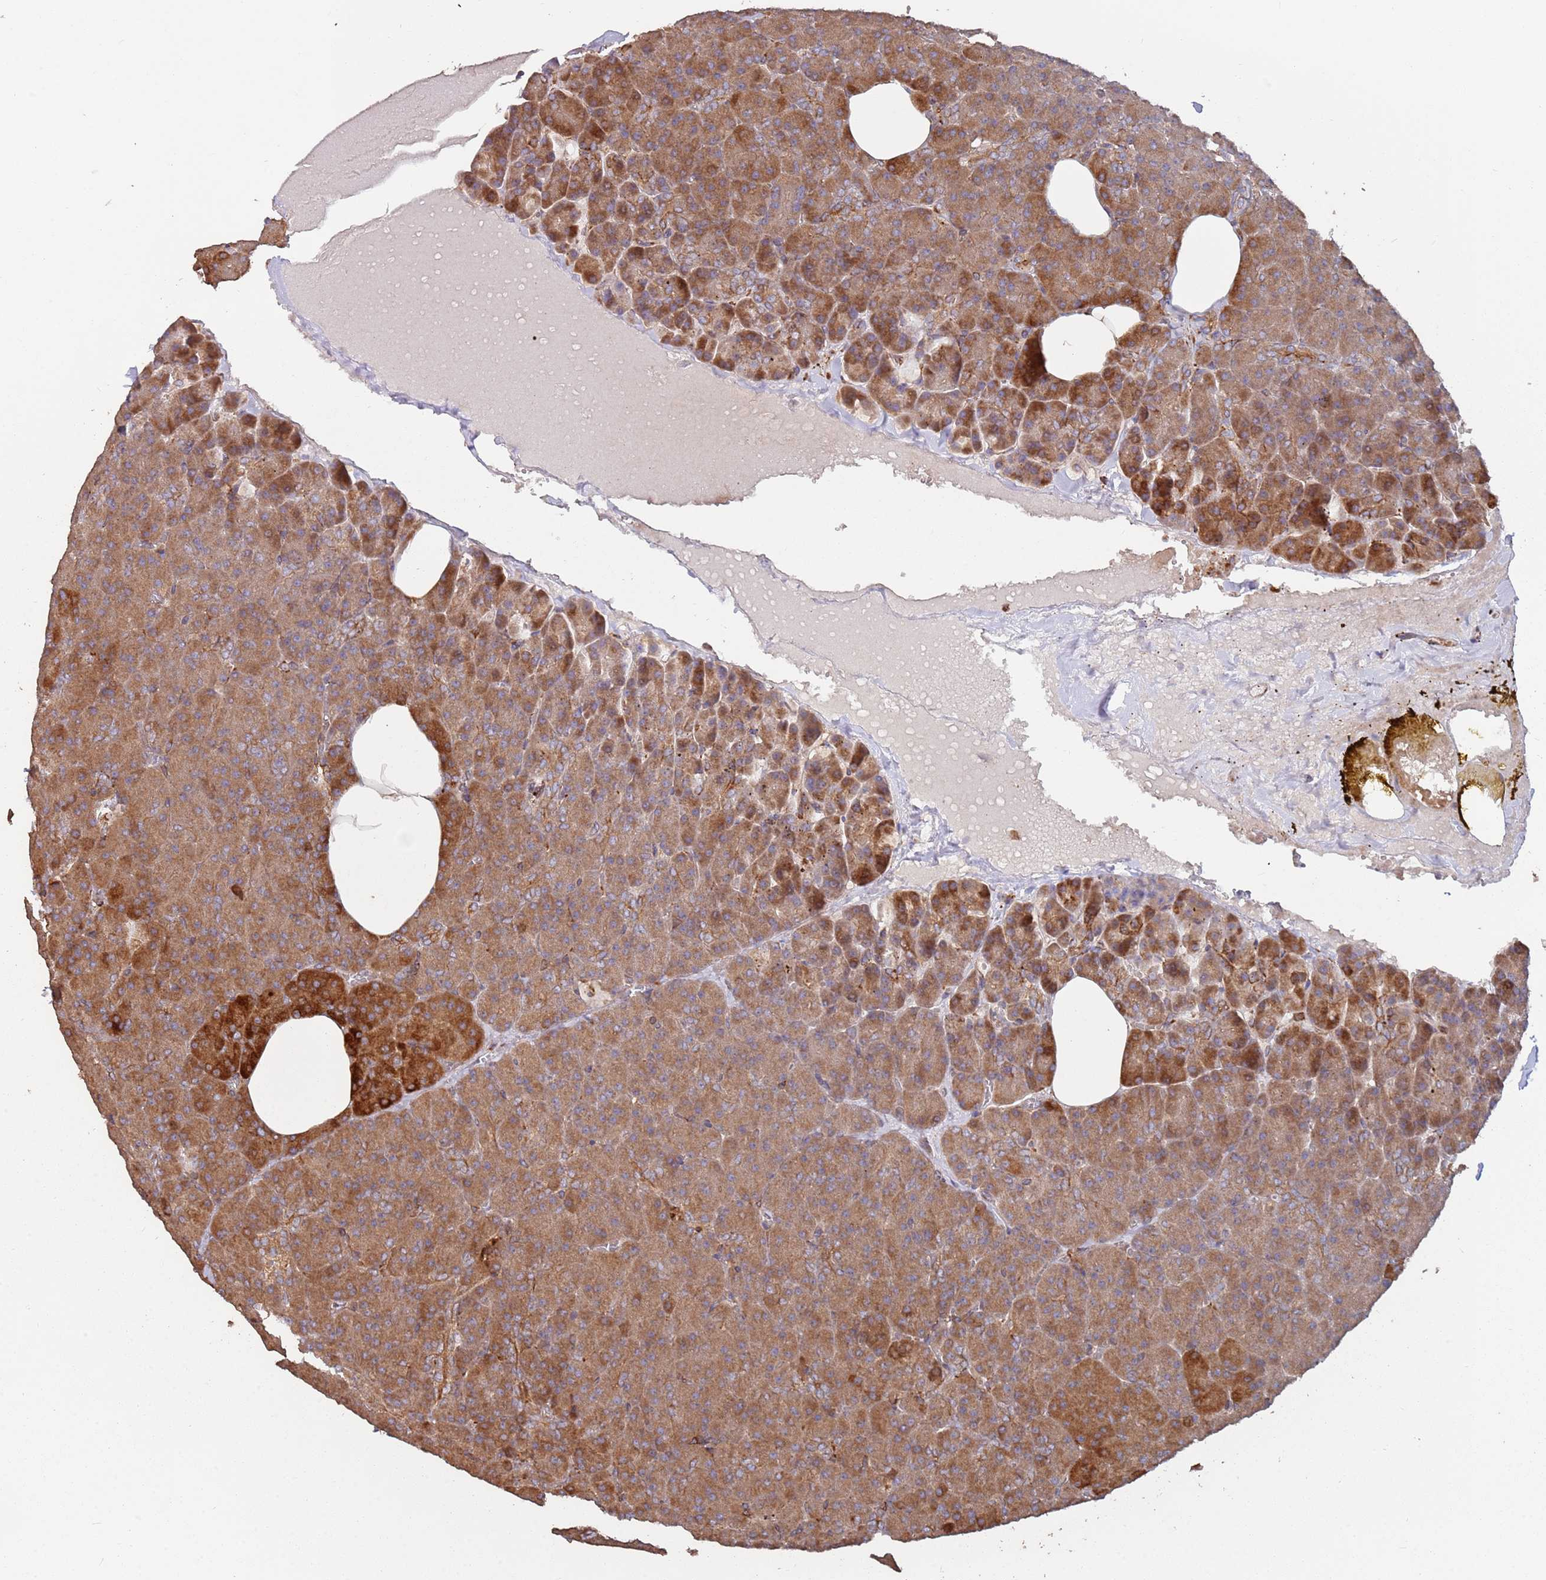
{"staining": {"intensity": "strong", "quantity": ">75%", "location": "cytoplasmic/membranous"}, "tissue": "pancreas", "cell_type": "Exocrine glandular cells", "image_type": "normal", "snomed": [{"axis": "morphology", "description": "Normal tissue, NOS"}, {"axis": "morphology", "description": "Carcinoid, malignant, NOS"}, {"axis": "topography", "description": "Pancreas"}], "caption": "Protein expression analysis of normal pancreas shows strong cytoplasmic/membranous staining in about >75% of exocrine glandular cells. The protein of interest is stained brown, and the nuclei are stained in blue (DAB (3,3'-diaminobenzidine) IHC with brightfield microscopy, high magnification).", "gene": "LACC1", "patient": {"sex": "female", "age": 35}}